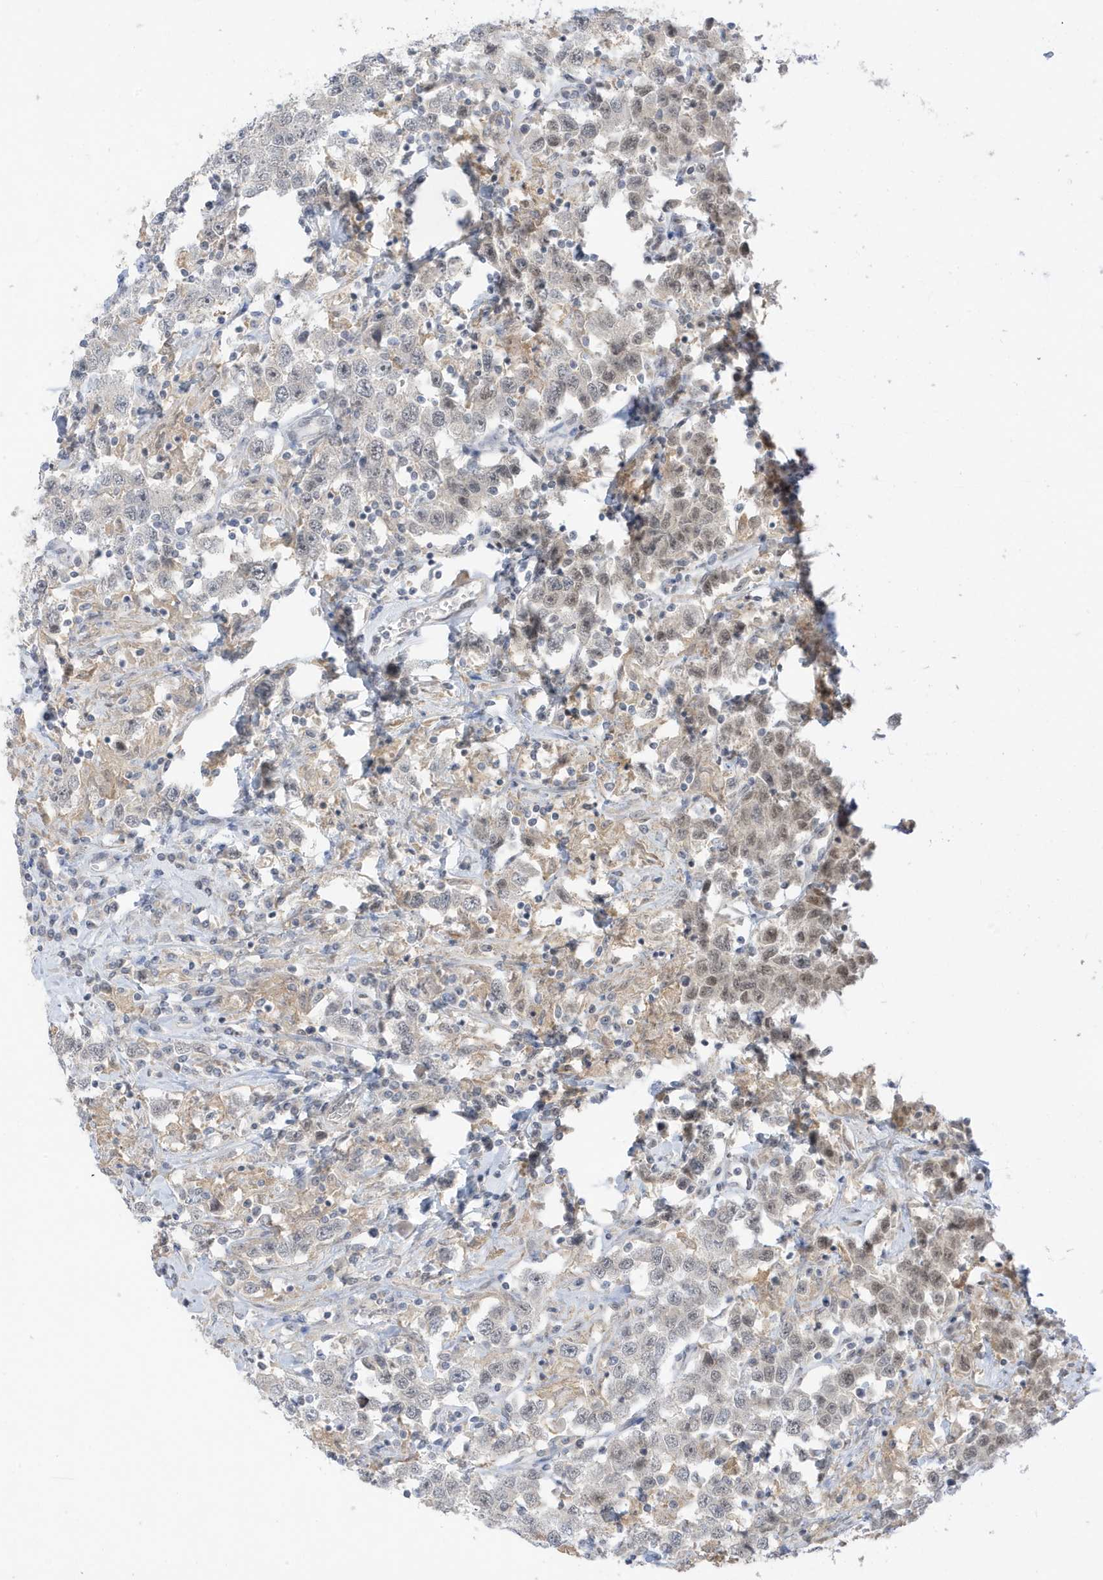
{"staining": {"intensity": "weak", "quantity": "<25%", "location": "nuclear"}, "tissue": "testis cancer", "cell_type": "Tumor cells", "image_type": "cancer", "snomed": [{"axis": "morphology", "description": "Seminoma, NOS"}, {"axis": "topography", "description": "Testis"}], "caption": "Immunohistochemical staining of human testis cancer exhibits no significant staining in tumor cells. (DAB (3,3'-diaminobenzidine) immunohistochemistry, high magnification).", "gene": "MSL3", "patient": {"sex": "male", "age": 41}}